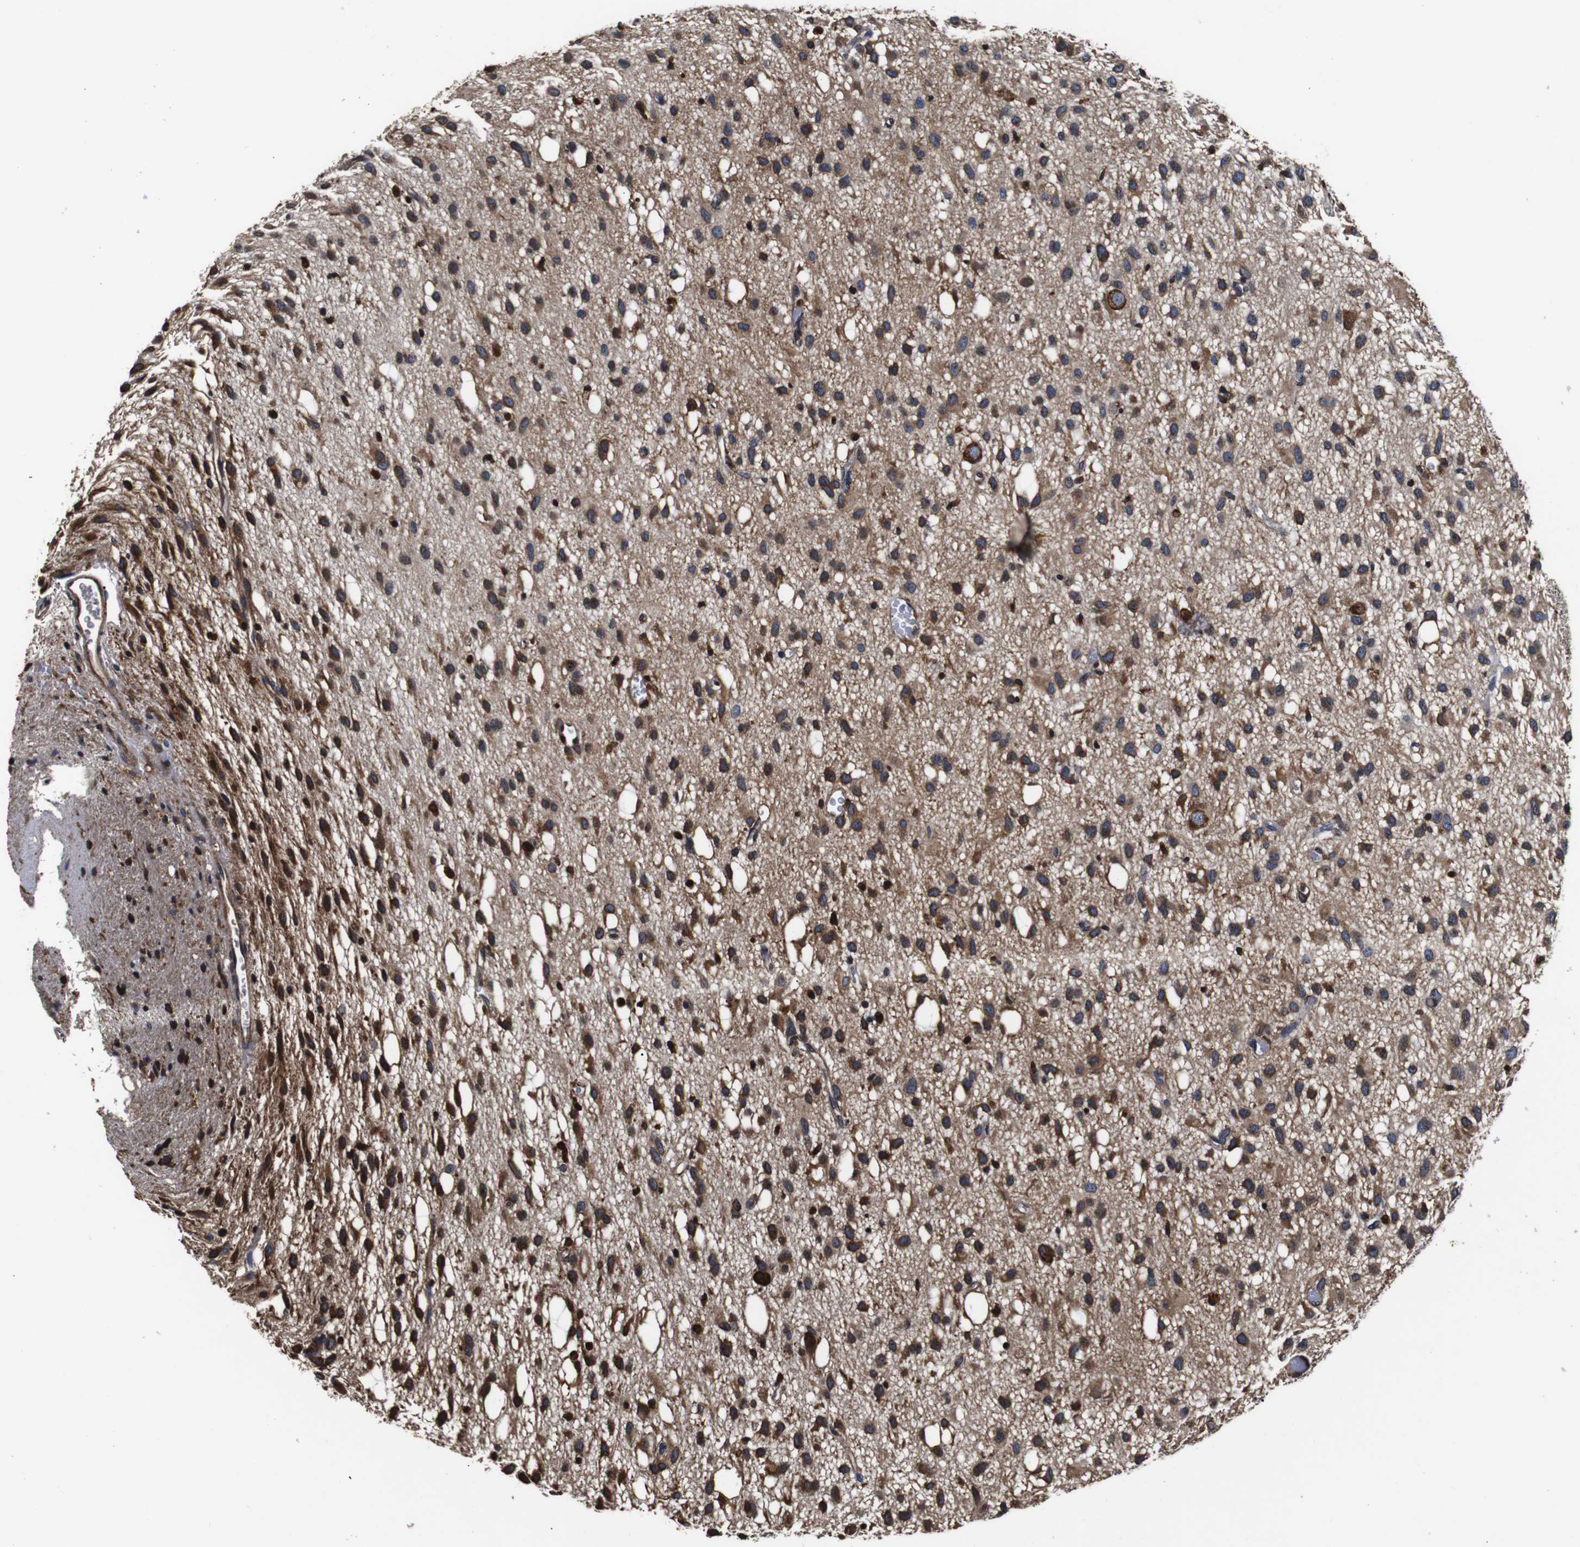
{"staining": {"intensity": "moderate", "quantity": ">75%", "location": "cytoplasmic/membranous"}, "tissue": "glioma", "cell_type": "Tumor cells", "image_type": "cancer", "snomed": [{"axis": "morphology", "description": "Glioma, malignant, Low grade"}, {"axis": "topography", "description": "Brain"}], "caption": "Immunohistochemical staining of glioma reveals medium levels of moderate cytoplasmic/membranous protein staining in about >75% of tumor cells.", "gene": "HHIP", "patient": {"sex": "male", "age": 77}}